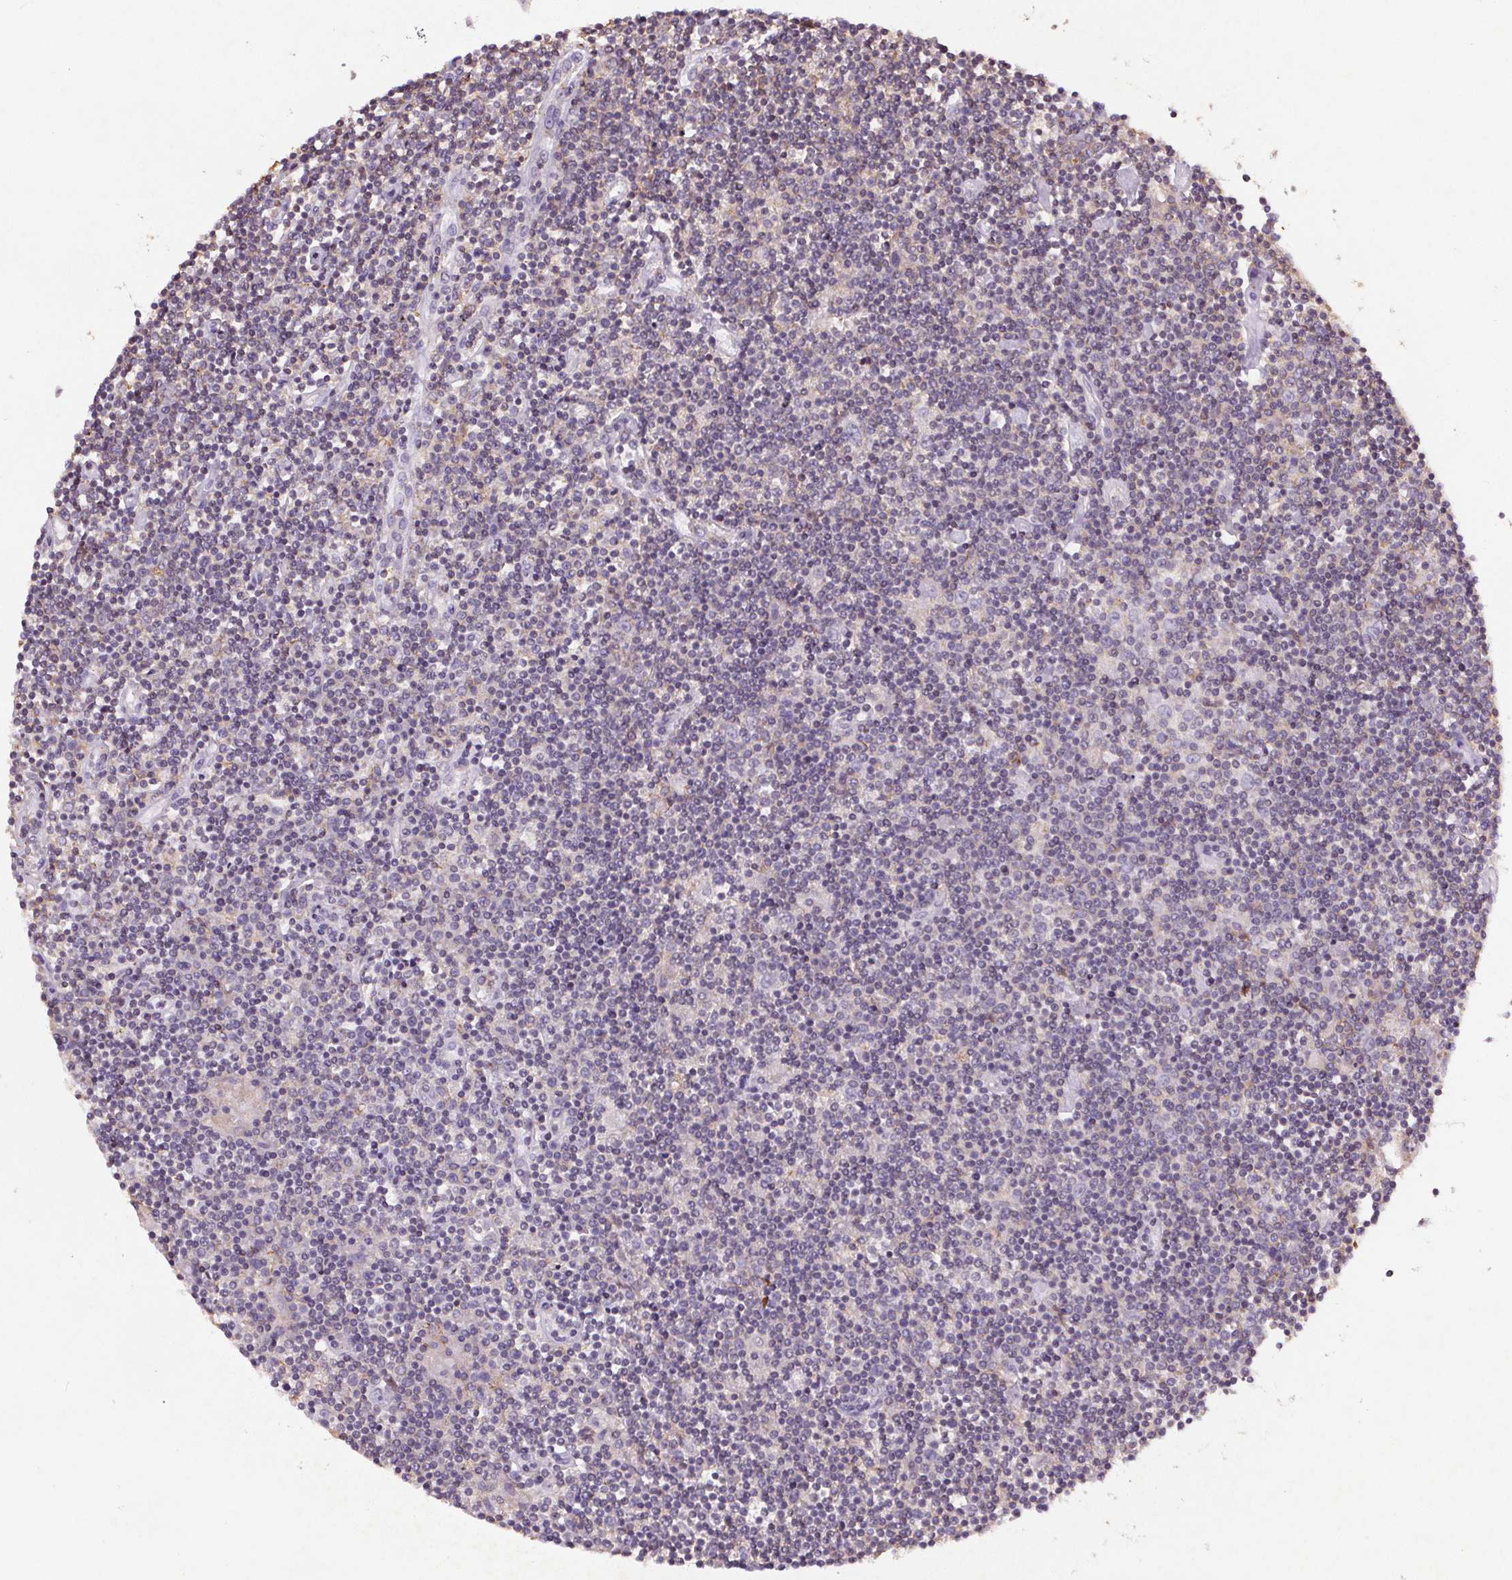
{"staining": {"intensity": "negative", "quantity": "none", "location": "none"}, "tissue": "lymphoma", "cell_type": "Tumor cells", "image_type": "cancer", "snomed": [{"axis": "morphology", "description": "Hodgkin's disease, NOS"}, {"axis": "topography", "description": "Lymph node"}], "caption": "Human Hodgkin's disease stained for a protein using IHC reveals no expression in tumor cells.", "gene": "C19orf84", "patient": {"sex": "male", "age": 40}}